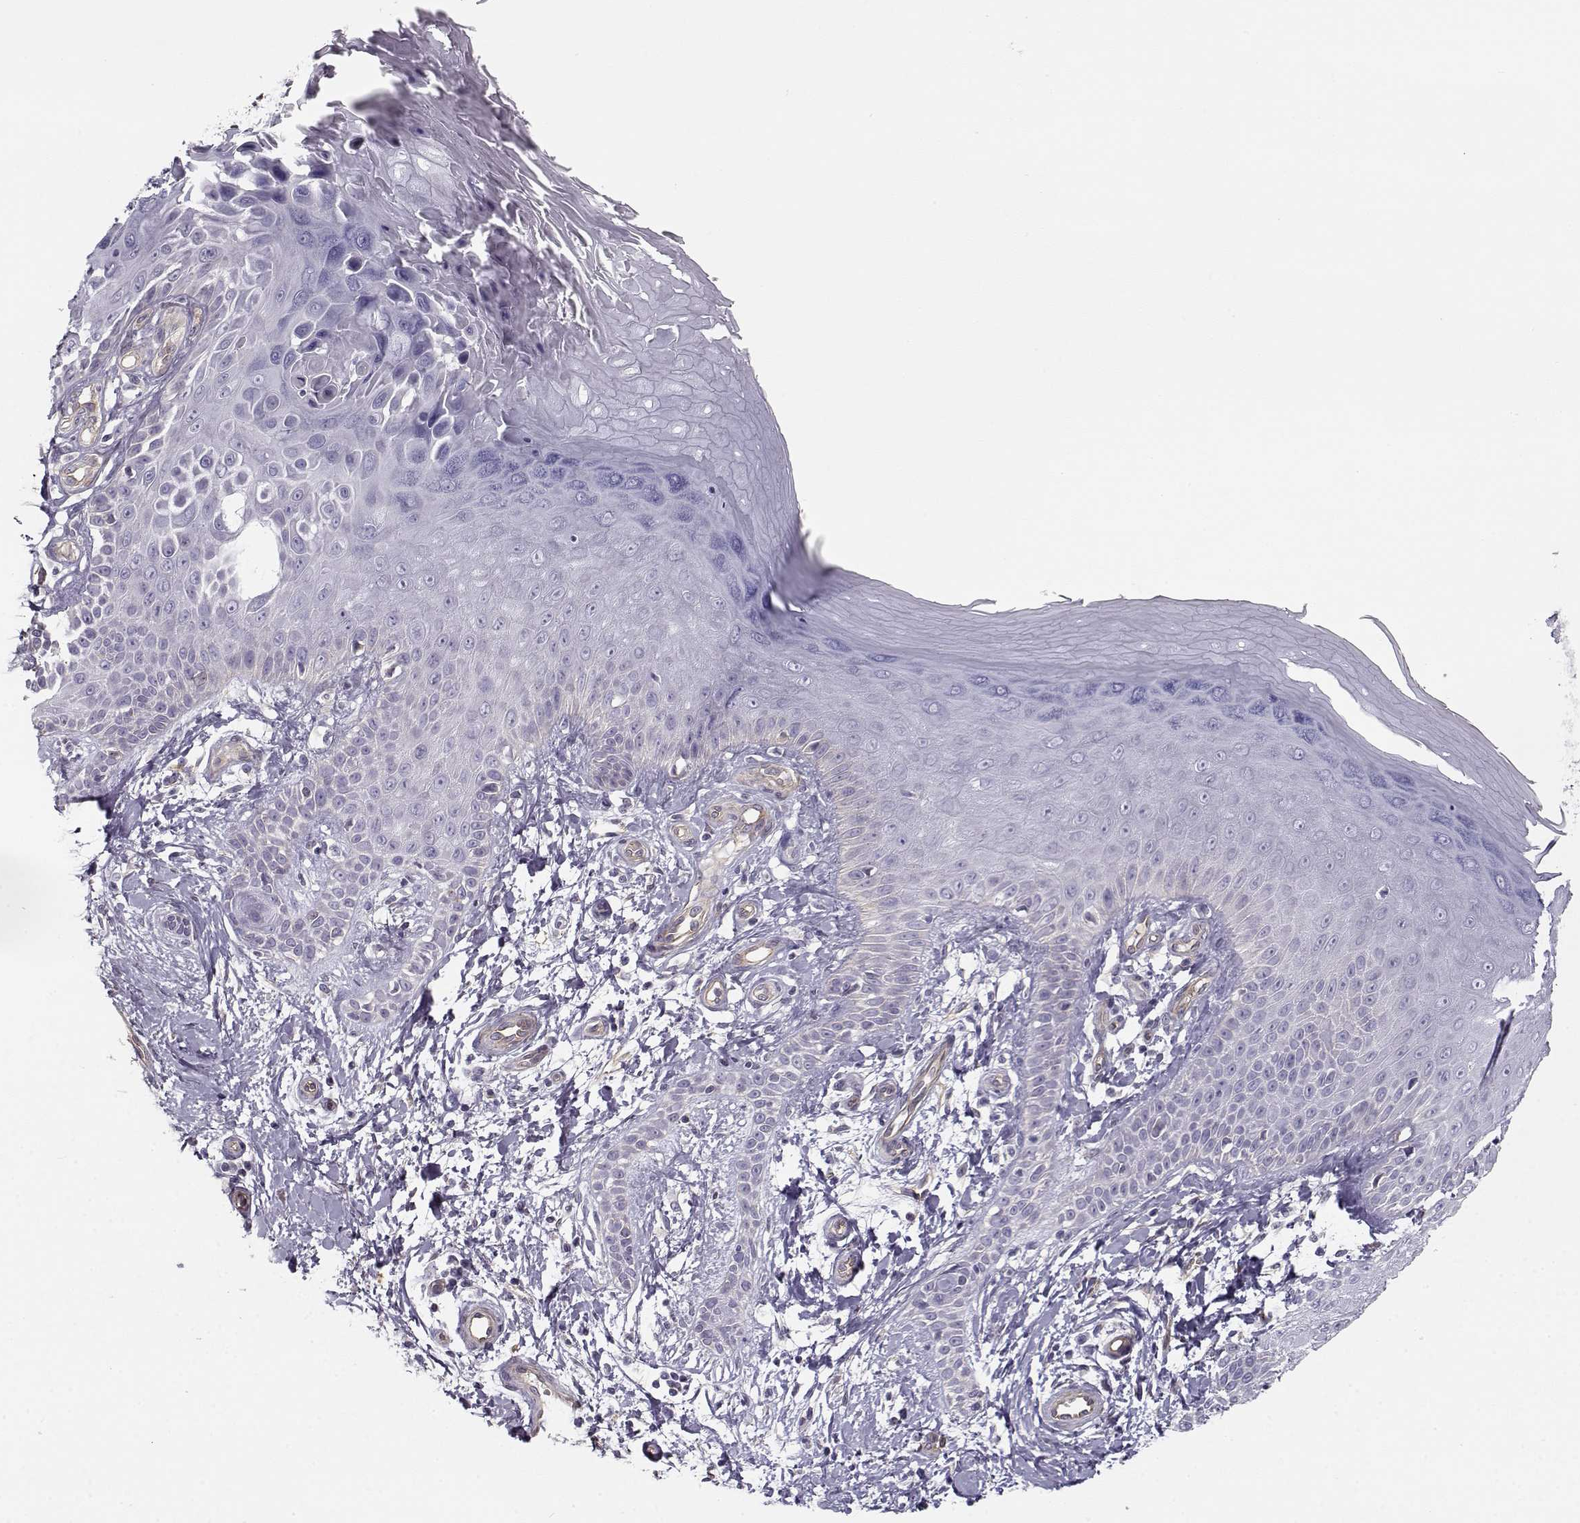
{"staining": {"intensity": "negative", "quantity": "none", "location": "none"}, "tissue": "skin", "cell_type": "Fibroblasts", "image_type": "normal", "snomed": [{"axis": "morphology", "description": "Normal tissue, NOS"}, {"axis": "morphology", "description": "Inflammation, NOS"}, {"axis": "morphology", "description": "Fibrosis, NOS"}, {"axis": "topography", "description": "Skin"}], "caption": "Immunohistochemical staining of benign skin shows no significant staining in fibroblasts. (DAB immunohistochemistry (IHC), high magnification).", "gene": "MYO1A", "patient": {"sex": "male", "age": 71}}